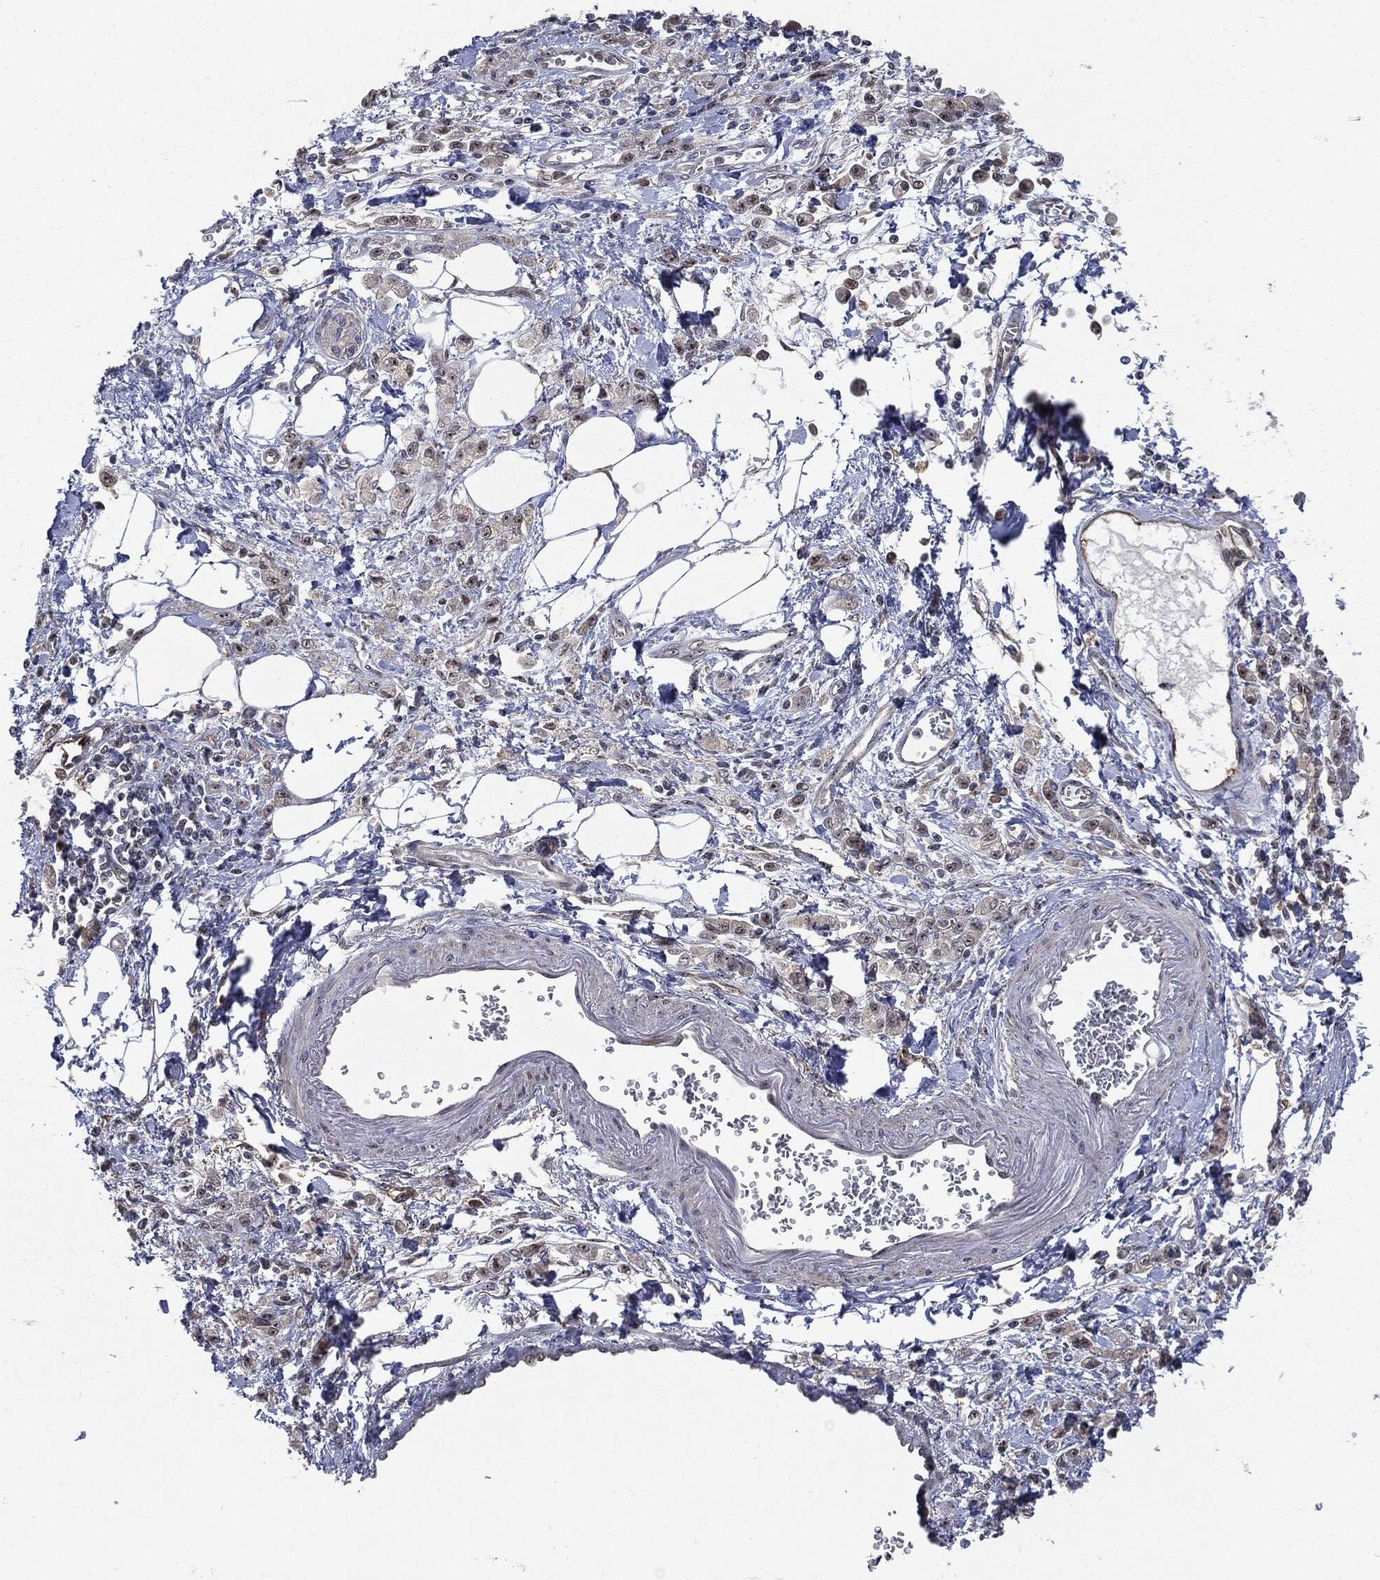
{"staining": {"intensity": "weak", "quantity": "<25%", "location": "nuclear"}, "tissue": "stomach cancer", "cell_type": "Tumor cells", "image_type": "cancer", "snomed": [{"axis": "morphology", "description": "Adenocarcinoma, NOS"}, {"axis": "topography", "description": "Stomach"}], "caption": "Image shows no significant protein staining in tumor cells of adenocarcinoma (stomach).", "gene": "TRMT1L", "patient": {"sex": "male", "age": 77}}